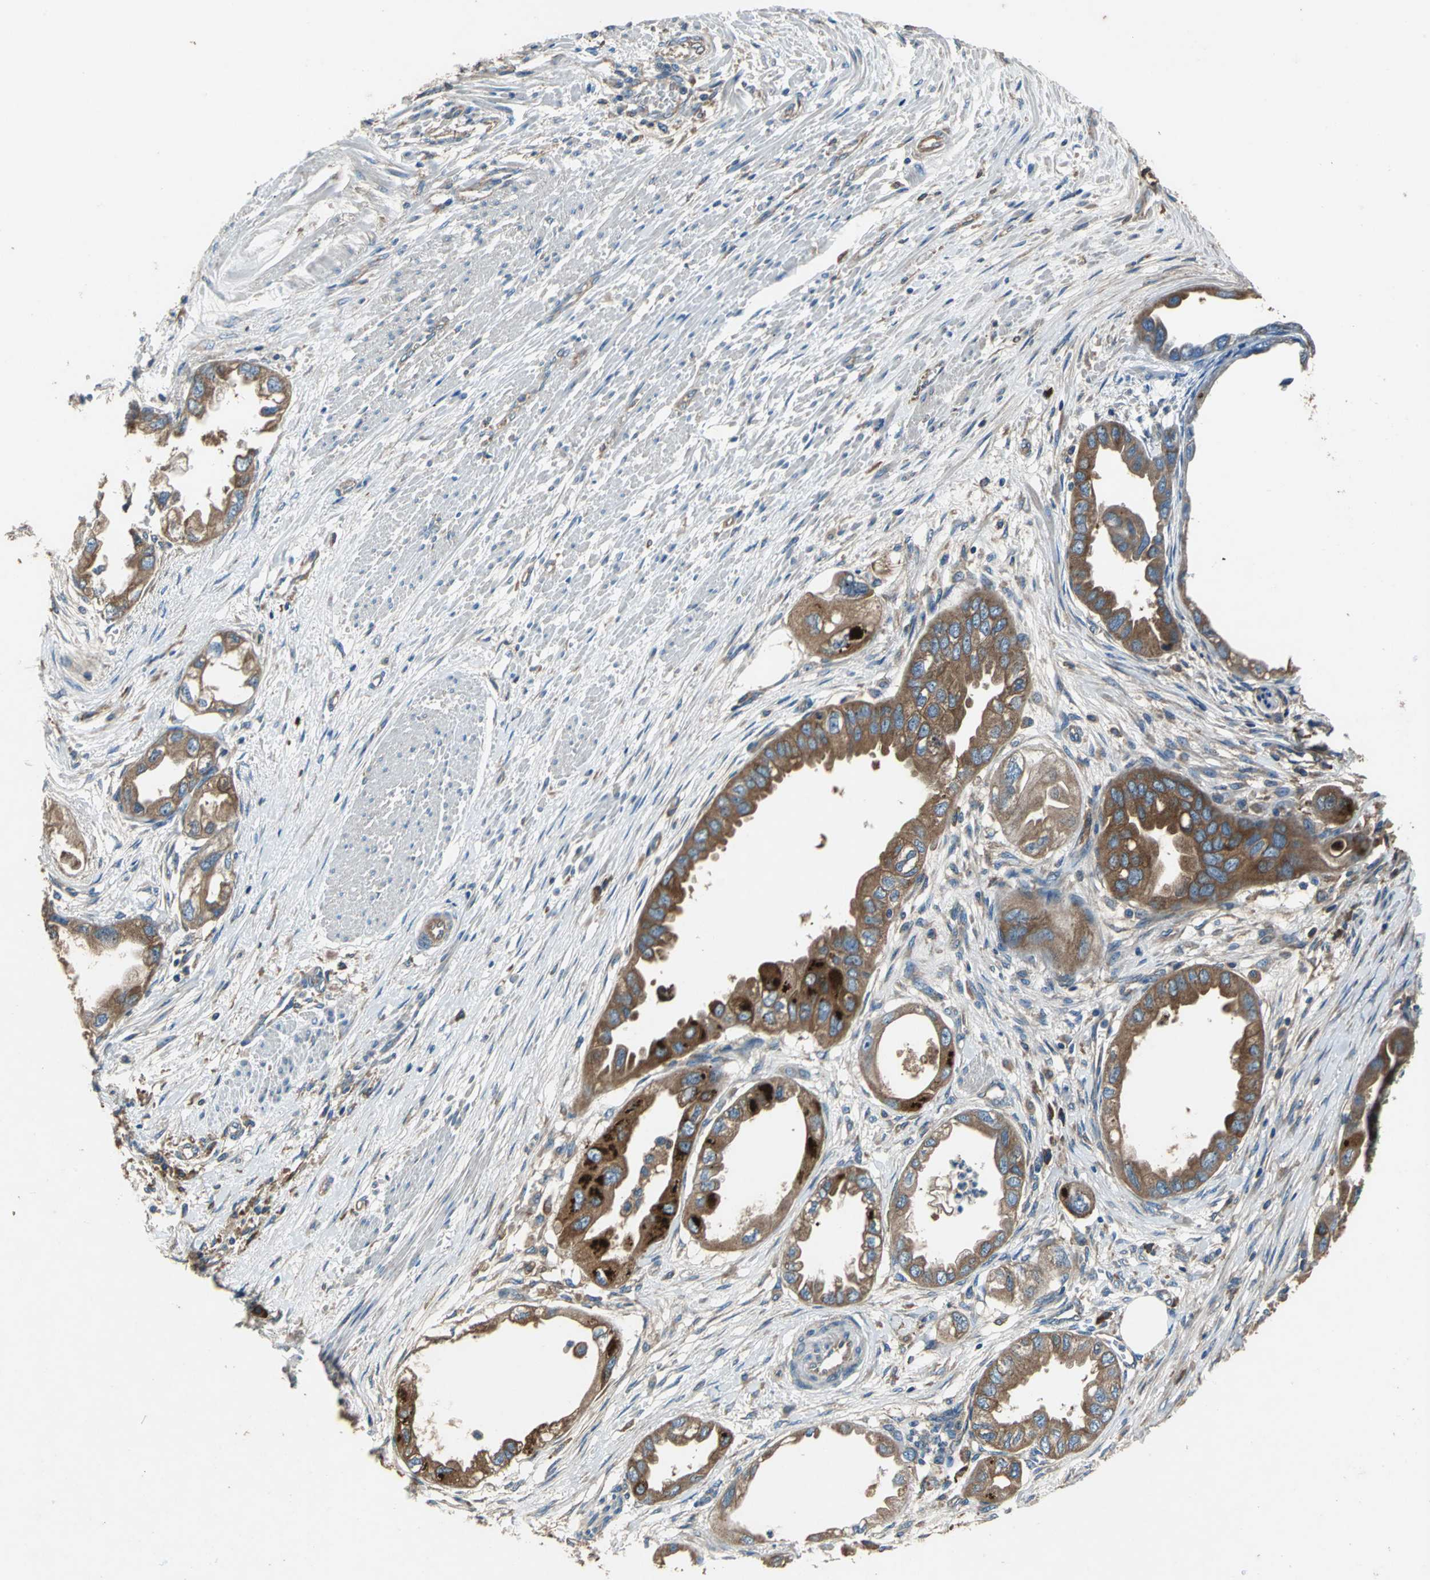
{"staining": {"intensity": "moderate", "quantity": ">75%", "location": "cytoplasmic/membranous"}, "tissue": "endometrial cancer", "cell_type": "Tumor cells", "image_type": "cancer", "snomed": [{"axis": "morphology", "description": "Adenocarcinoma, NOS"}, {"axis": "topography", "description": "Endometrium"}], "caption": "A high-resolution histopathology image shows immunohistochemistry staining of endometrial adenocarcinoma, which demonstrates moderate cytoplasmic/membranous expression in approximately >75% of tumor cells. (Stains: DAB (3,3'-diaminobenzidine) in brown, nuclei in blue, Microscopy: brightfield microscopy at high magnification).", "gene": "HEPH", "patient": {"sex": "female", "age": 67}}